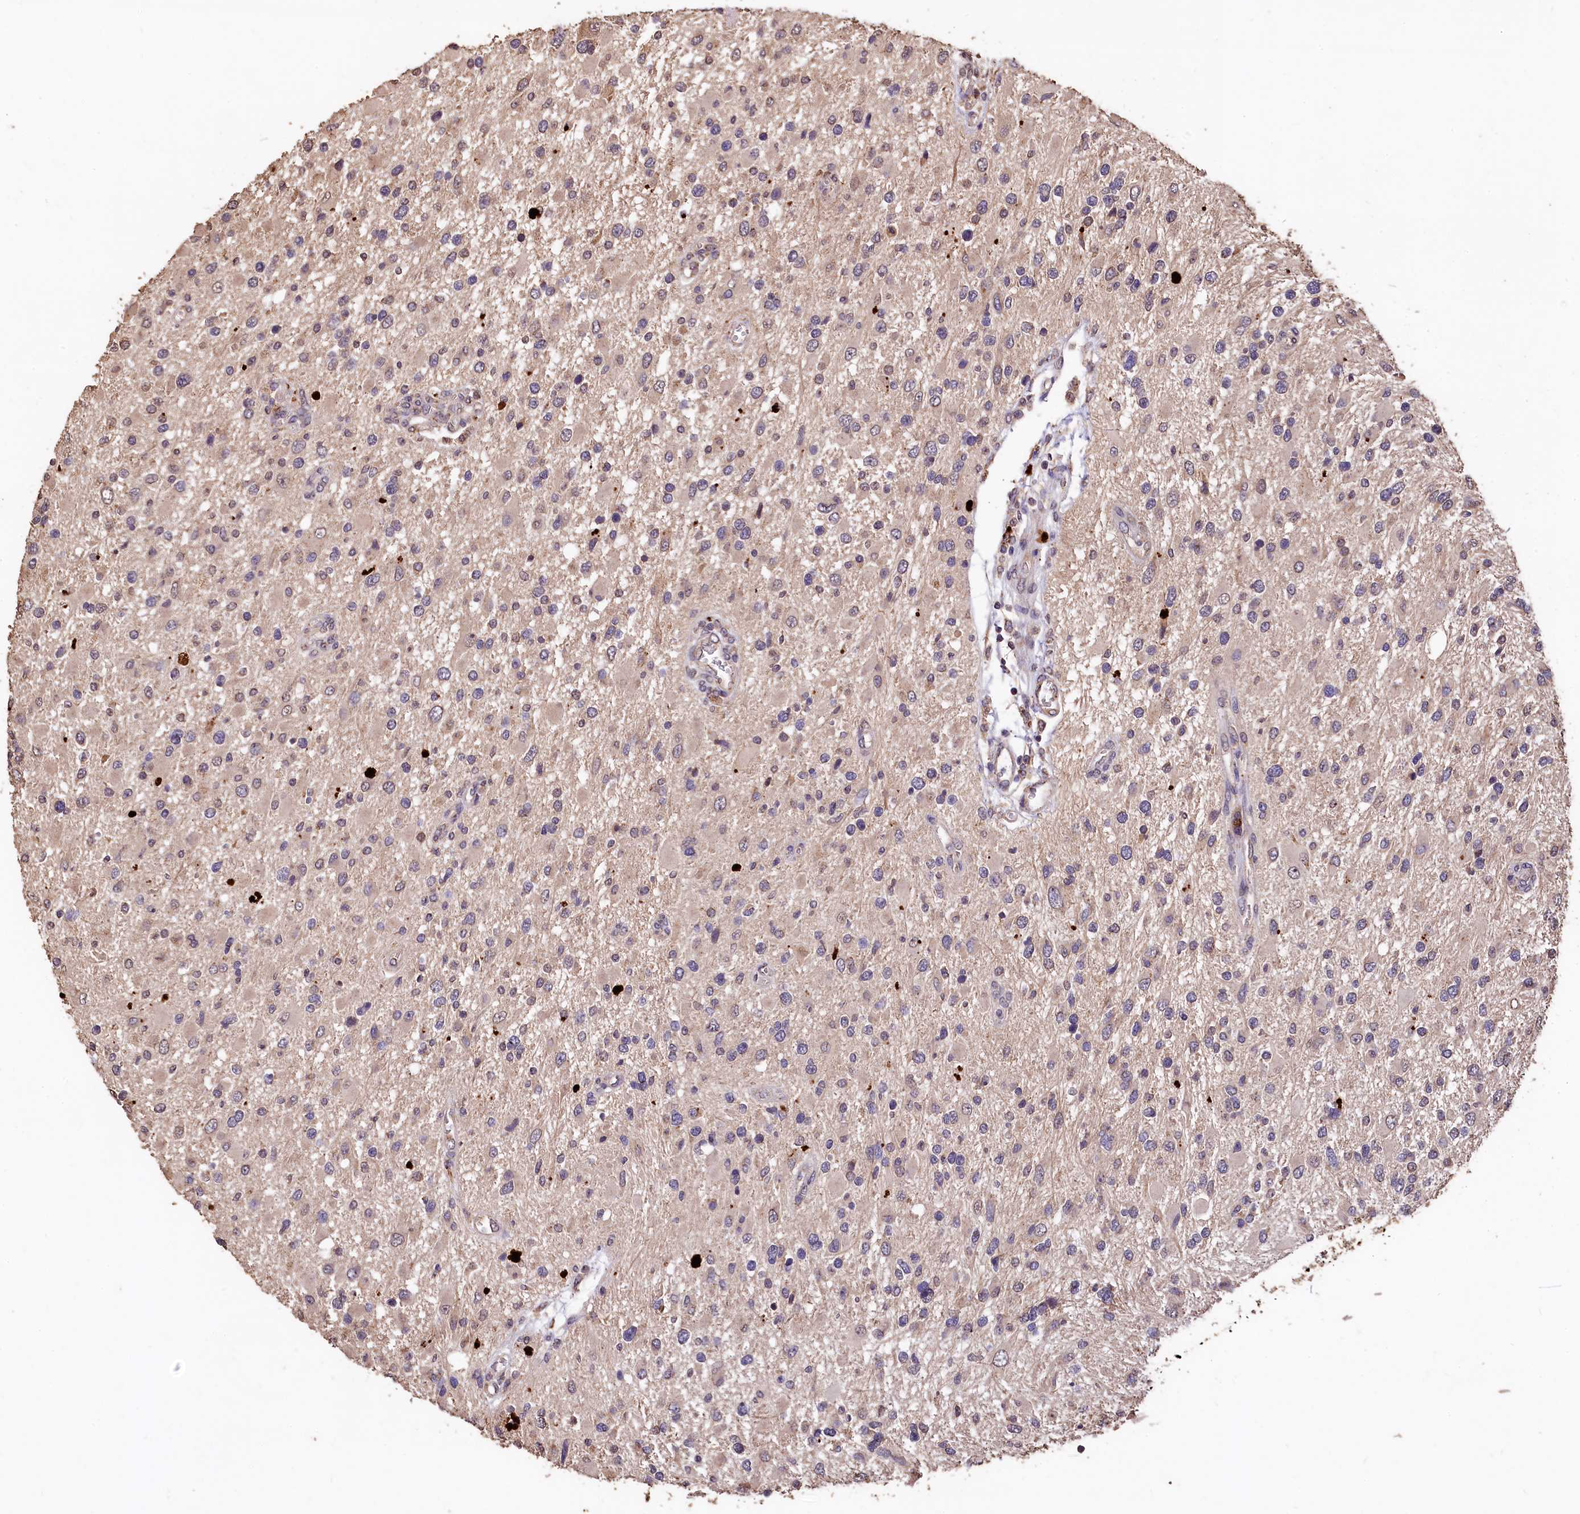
{"staining": {"intensity": "negative", "quantity": "none", "location": "none"}, "tissue": "glioma", "cell_type": "Tumor cells", "image_type": "cancer", "snomed": [{"axis": "morphology", "description": "Glioma, malignant, High grade"}, {"axis": "topography", "description": "Brain"}], "caption": "IHC of malignant glioma (high-grade) shows no positivity in tumor cells.", "gene": "LSM4", "patient": {"sex": "male", "age": 53}}